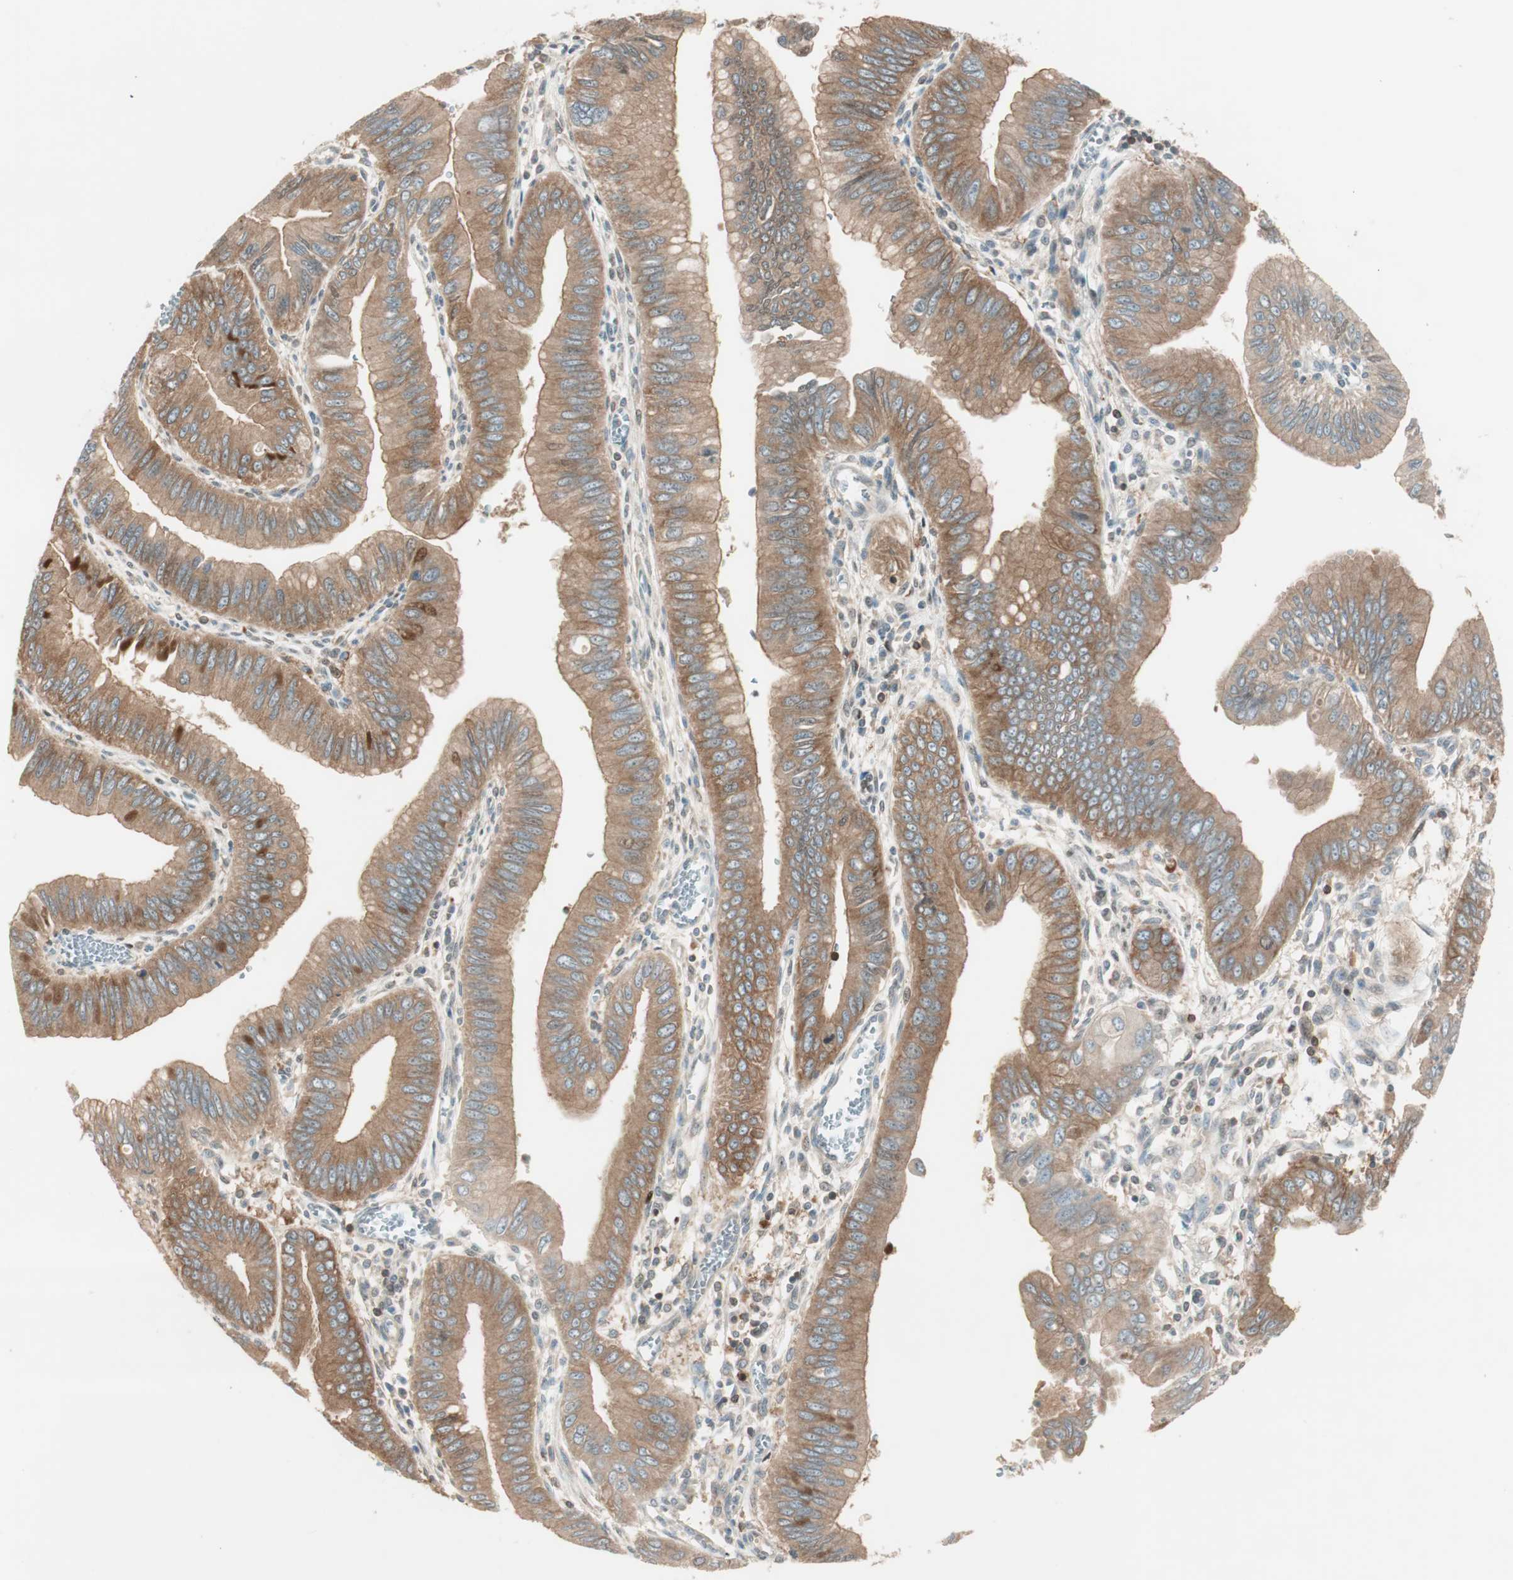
{"staining": {"intensity": "moderate", "quantity": ">75%", "location": "cytoplasmic/membranous"}, "tissue": "pancreatic cancer", "cell_type": "Tumor cells", "image_type": "cancer", "snomed": [{"axis": "morphology", "description": "Normal tissue, NOS"}, {"axis": "topography", "description": "Lymph node"}], "caption": "Protein staining shows moderate cytoplasmic/membranous positivity in approximately >75% of tumor cells in pancreatic cancer. Using DAB (brown) and hematoxylin (blue) stains, captured at high magnification using brightfield microscopy.", "gene": "BIN1", "patient": {"sex": "male", "age": 50}}